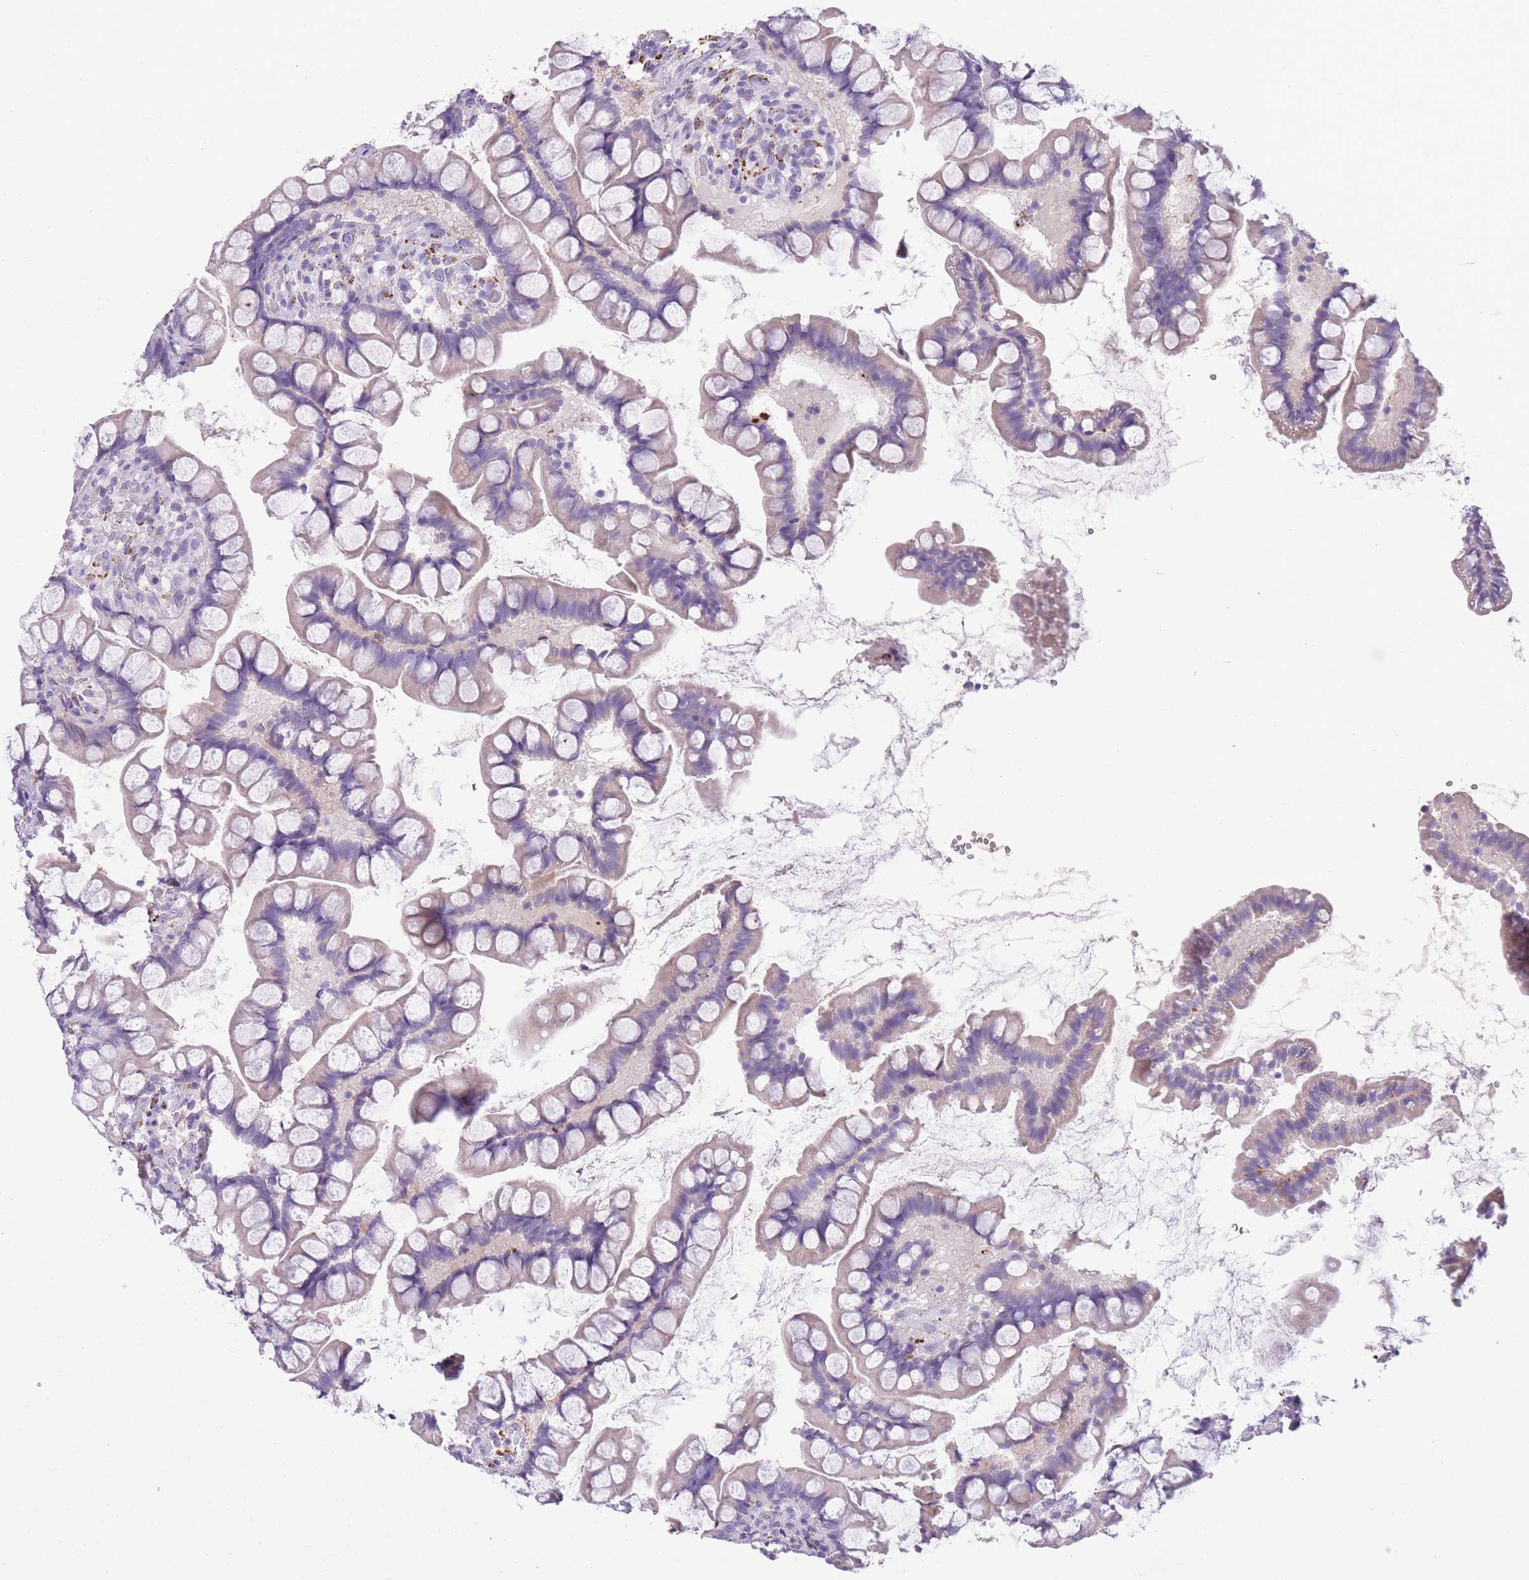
{"staining": {"intensity": "negative", "quantity": "none", "location": "none"}, "tissue": "small intestine", "cell_type": "Glandular cells", "image_type": "normal", "snomed": [{"axis": "morphology", "description": "Normal tissue, NOS"}, {"axis": "topography", "description": "Small intestine"}], "caption": "A photomicrograph of small intestine stained for a protein displays no brown staining in glandular cells. (DAB (3,3'-diaminobenzidine) immunohistochemistry (IHC), high magnification).", "gene": "GNAT1", "patient": {"sex": "male", "age": 70}}